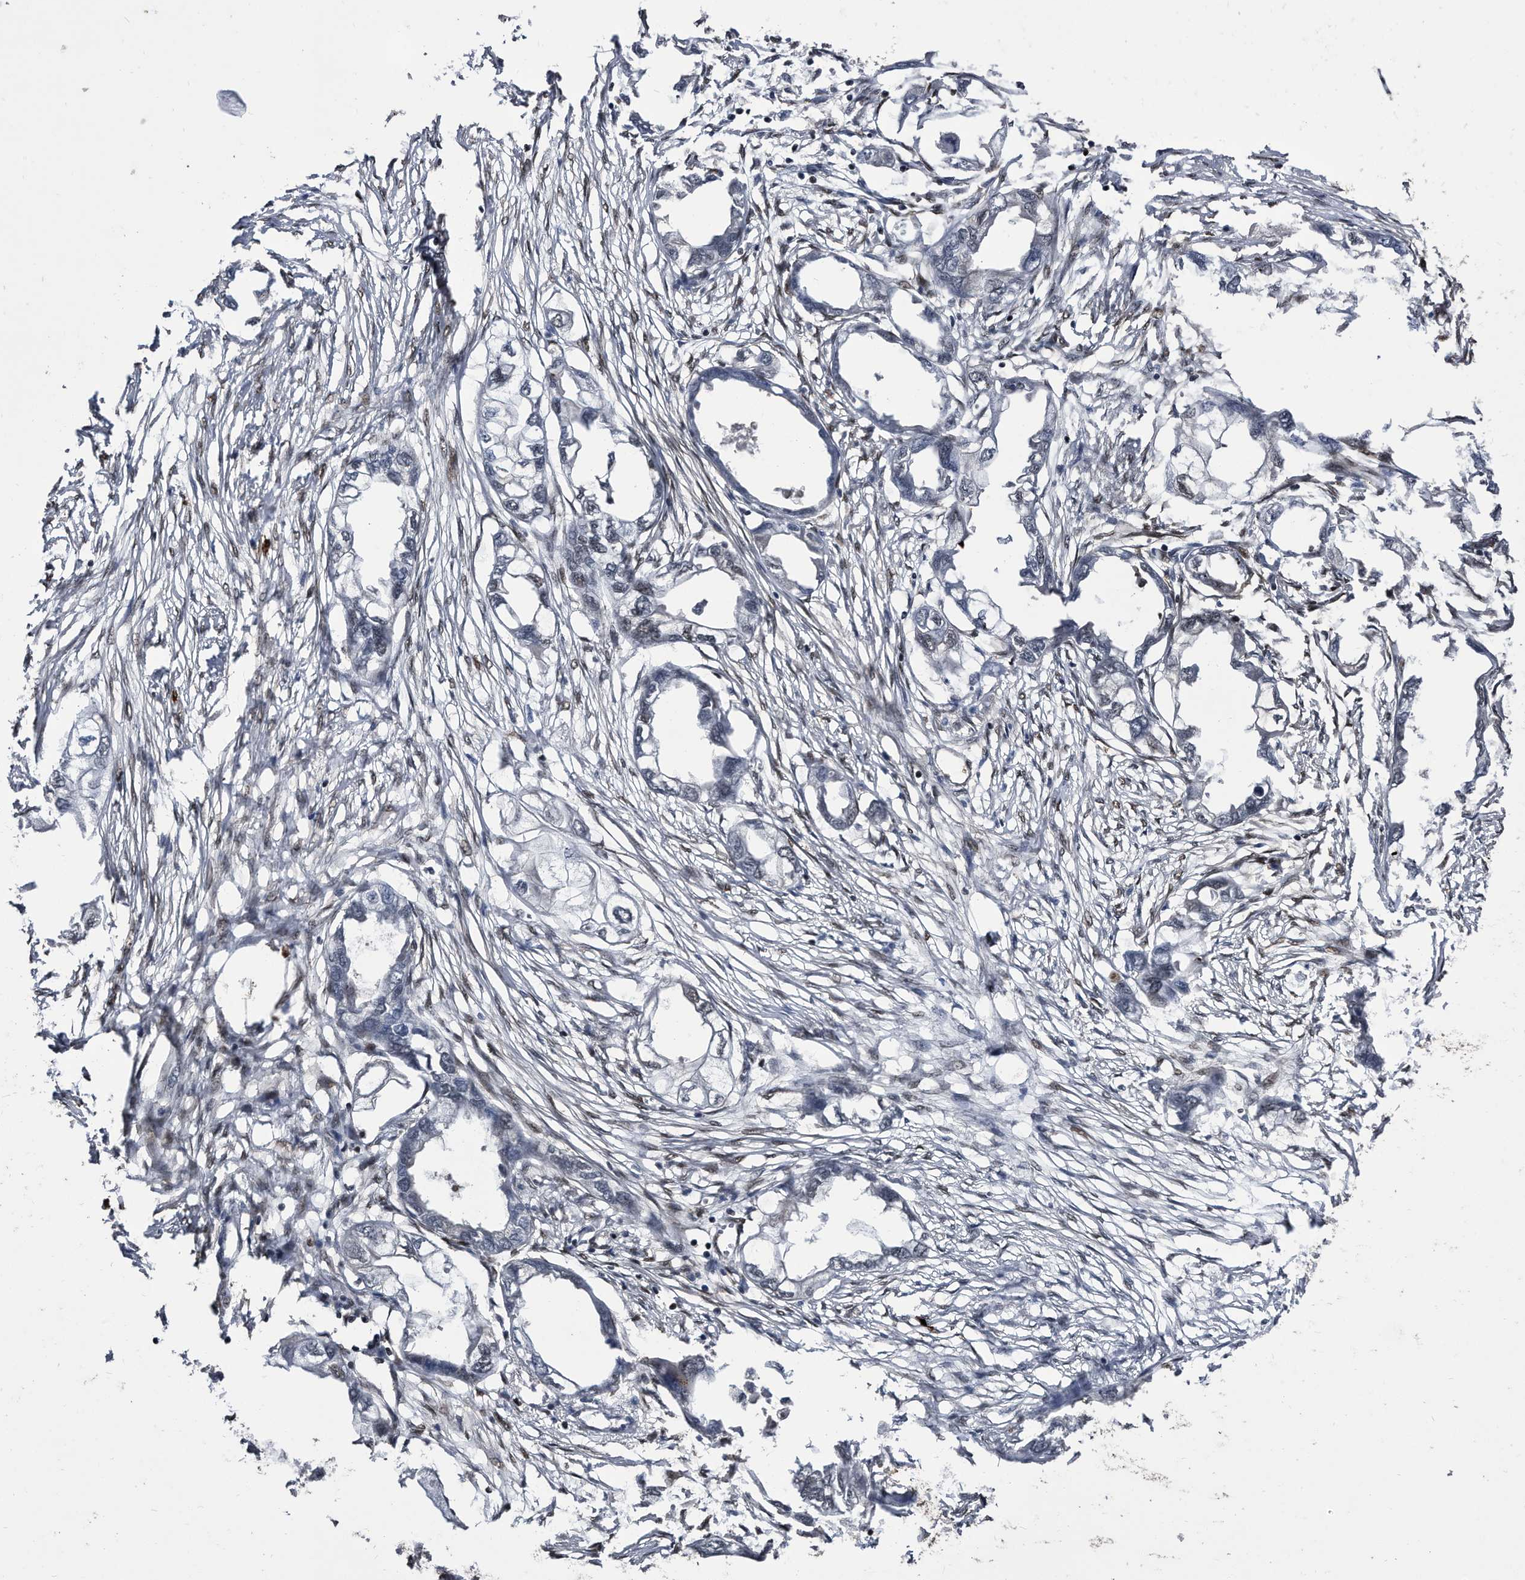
{"staining": {"intensity": "negative", "quantity": "none", "location": "none"}, "tissue": "endometrial cancer", "cell_type": "Tumor cells", "image_type": "cancer", "snomed": [{"axis": "morphology", "description": "Adenocarcinoma, NOS"}, {"axis": "morphology", "description": "Adenocarcinoma, metastatic, NOS"}, {"axis": "topography", "description": "Adipose tissue"}, {"axis": "topography", "description": "Endometrium"}], "caption": "A high-resolution micrograph shows IHC staining of adenocarcinoma (endometrial), which shows no significant expression in tumor cells. The staining was performed using DAB (3,3'-diaminobenzidine) to visualize the protein expression in brown, while the nuclei were stained in blue with hematoxylin (Magnification: 20x).", "gene": "RAD23B", "patient": {"sex": "female", "age": 67}}